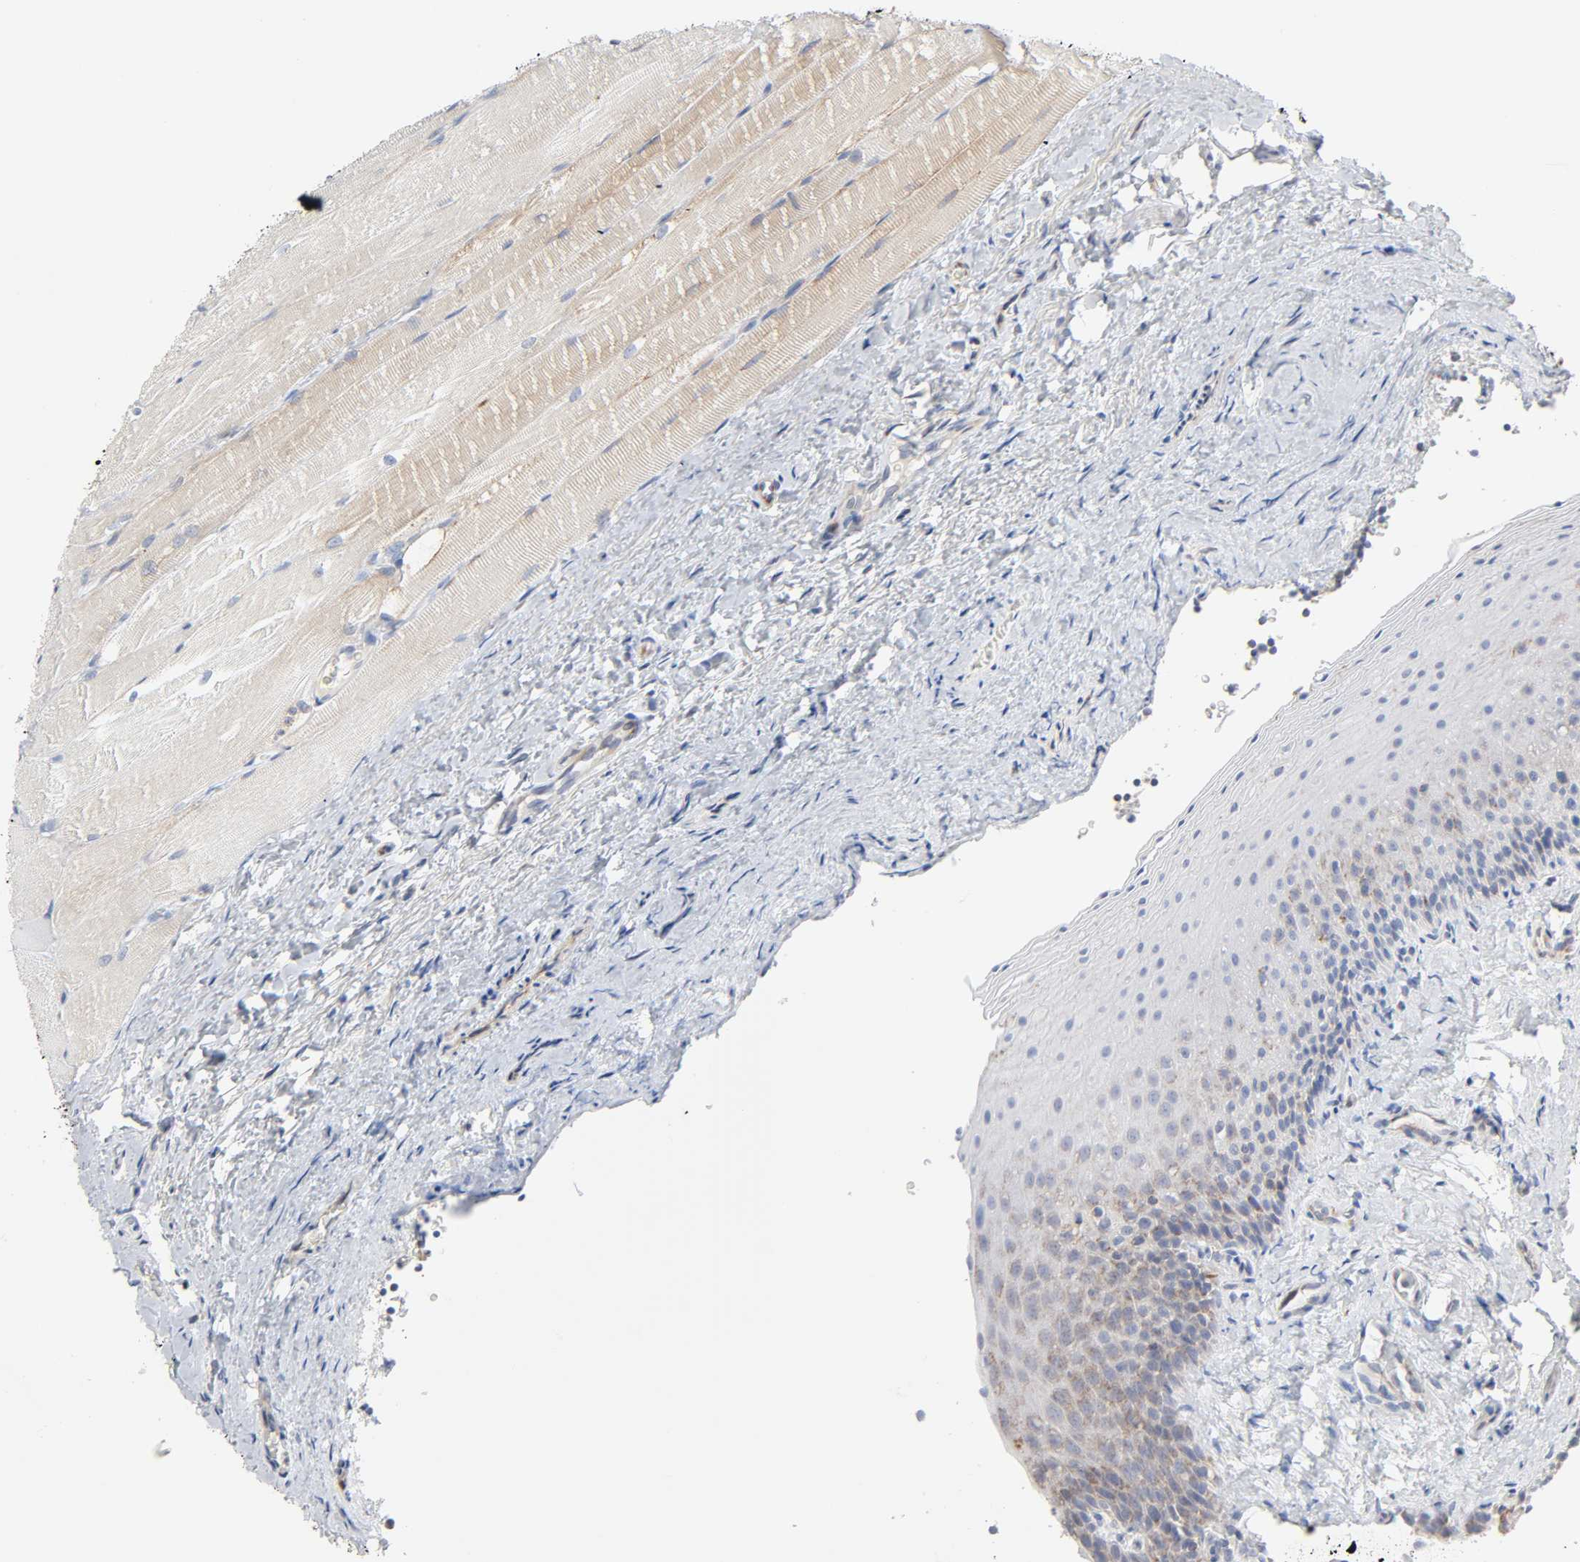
{"staining": {"intensity": "moderate", "quantity": "25%-75%", "location": "cytoplasmic/membranous"}, "tissue": "oral mucosa", "cell_type": "Squamous epithelial cells", "image_type": "normal", "snomed": [{"axis": "morphology", "description": "Normal tissue, NOS"}, {"axis": "topography", "description": "Oral tissue"}], "caption": "Oral mucosa was stained to show a protein in brown. There is medium levels of moderate cytoplasmic/membranous expression in approximately 25%-75% of squamous epithelial cells. (DAB = brown stain, brightfield microscopy at high magnification).", "gene": "SYT16", "patient": {"sex": "male", "age": 20}}